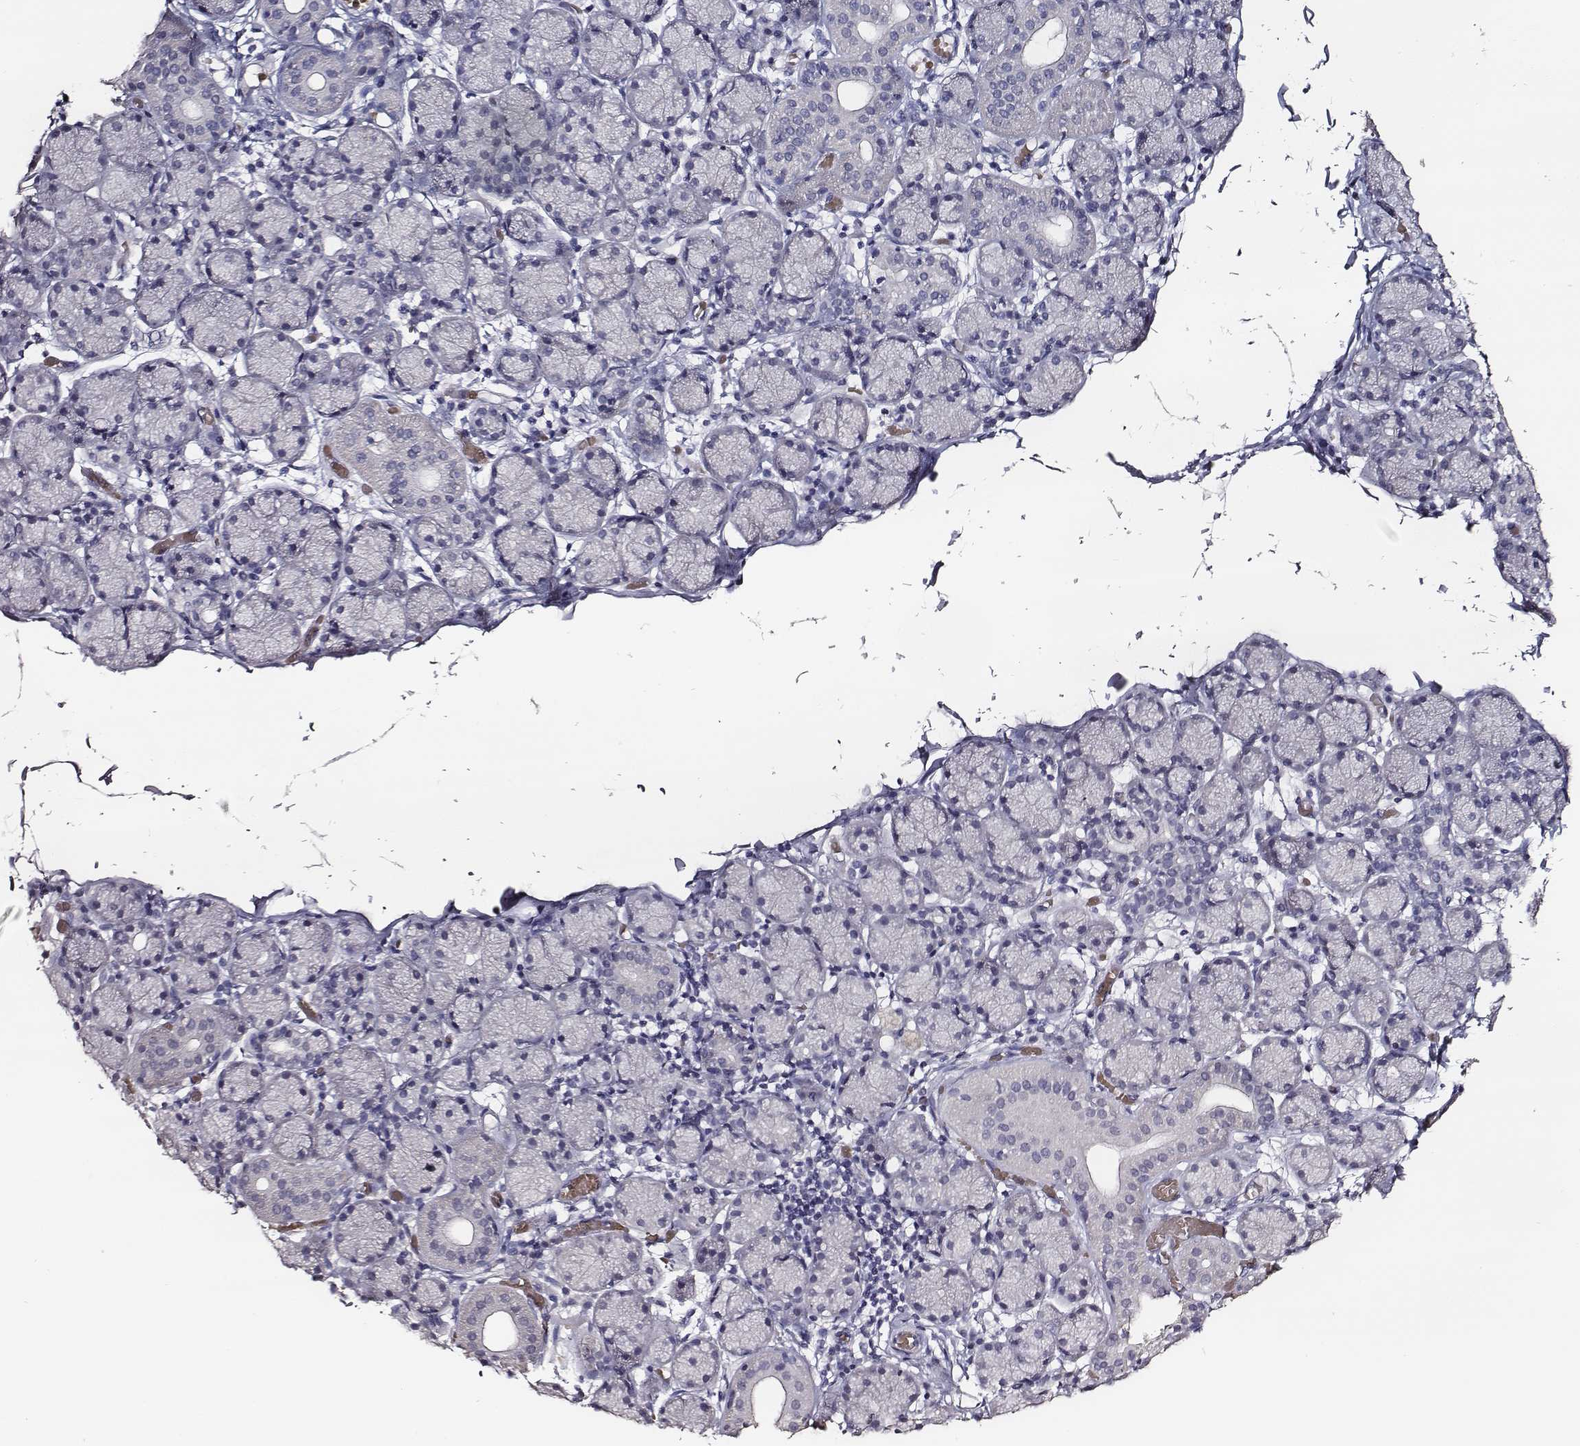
{"staining": {"intensity": "negative", "quantity": "none", "location": "none"}, "tissue": "salivary gland", "cell_type": "Glandular cells", "image_type": "normal", "snomed": [{"axis": "morphology", "description": "Normal tissue, NOS"}, {"axis": "topography", "description": "Salivary gland"}], "caption": "Immunohistochemistry (IHC) of unremarkable human salivary gland shows no positivity in glandular cells.", "gene": "AADAT", "patient": {"sex": "female", "age": 24}}